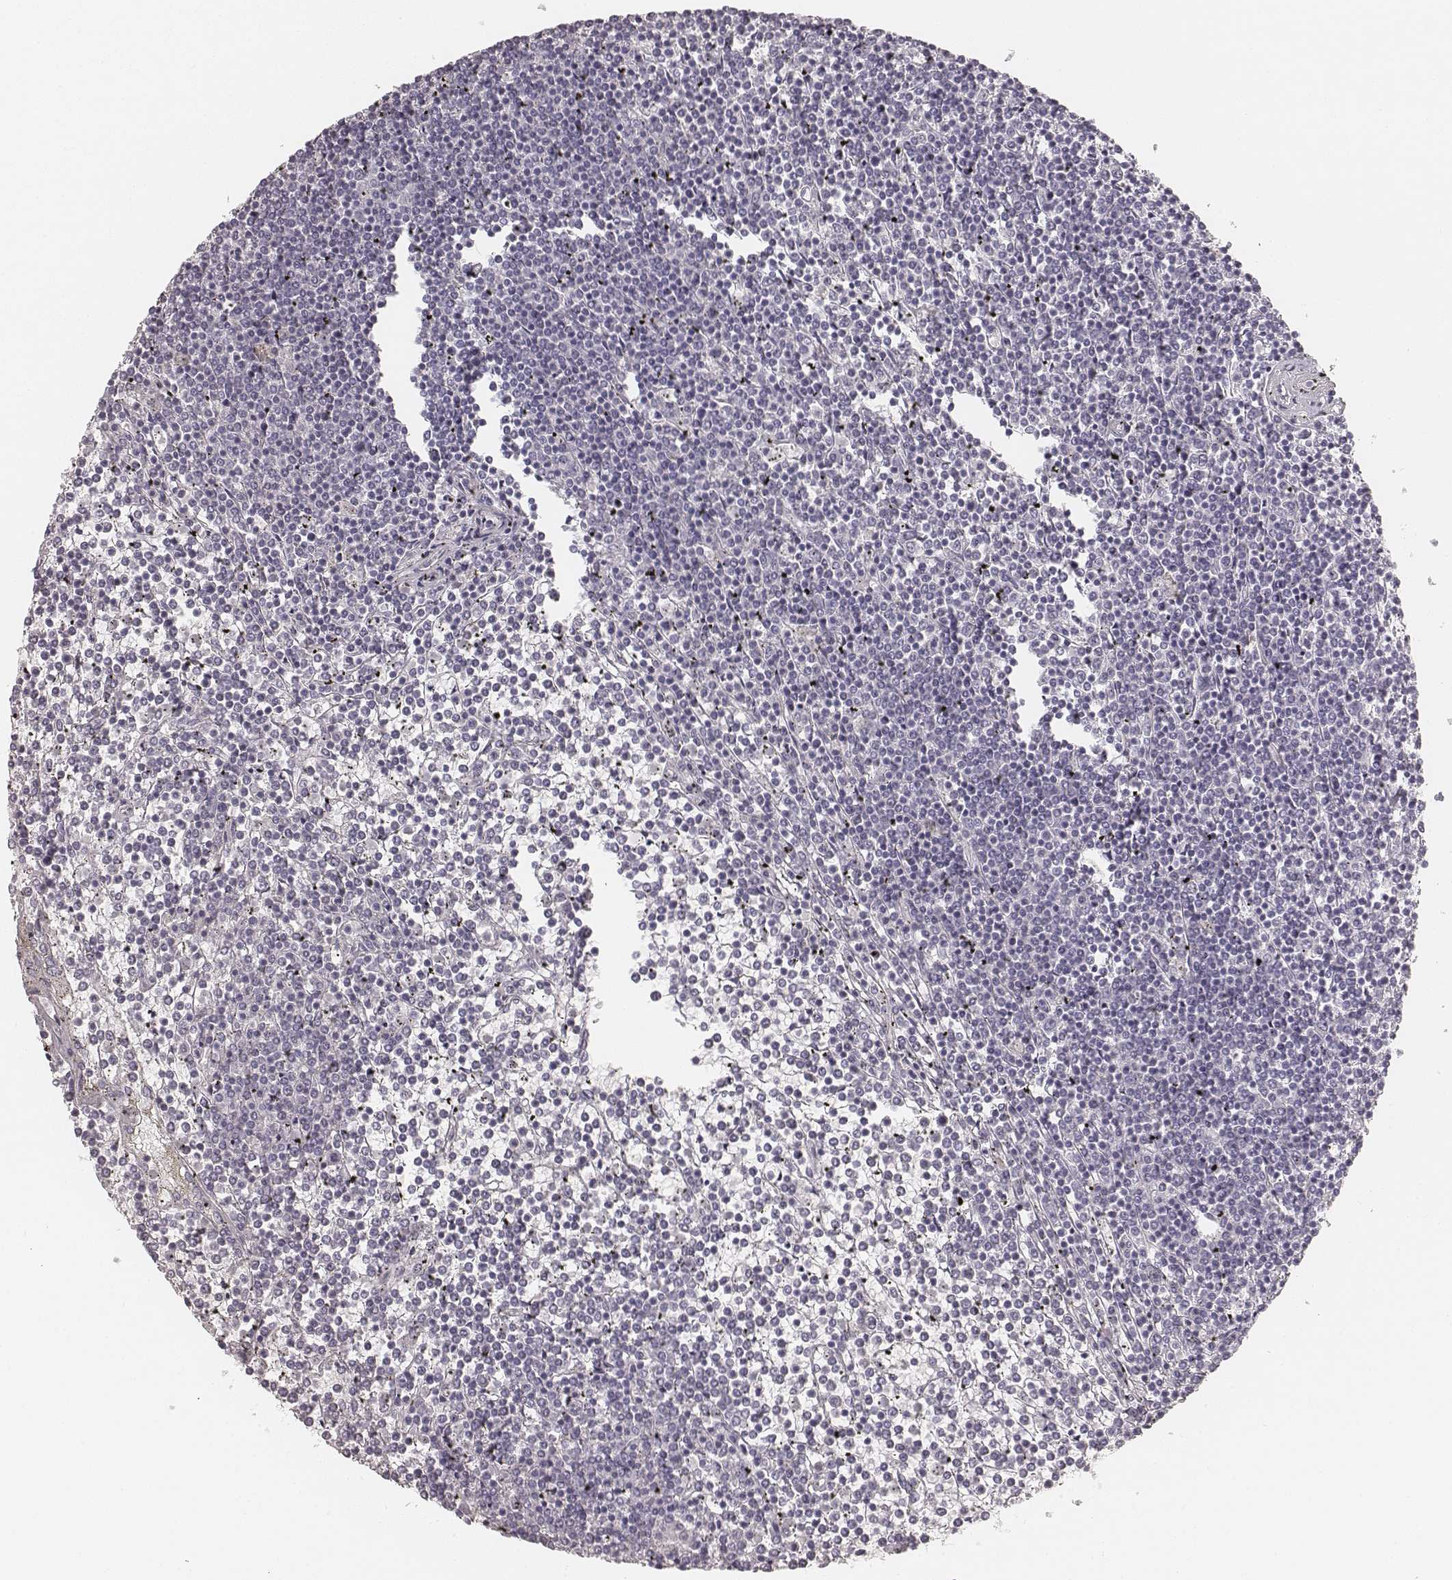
{"staining": {"intensity": "negative", "quantity": "none", "location": "none"}, "tissue": "lymphoma", "cell_type": "Tumor cells", "image_type": "cancer", "snomed": [{"axis": "morphology", "description": "Malignant lymphoma, non-Hodgkin's type, Low grade"}, {"axis": "topography", "description": "Spleen"}], "caption": "Low-grade malignant lymphoma, non-Hodgkin's type stained for a protein using immunohistochemistry demonstrates no expression tumor cells.", "gene": "KRT34", "patient": {"sex": "female", "age": 19}}